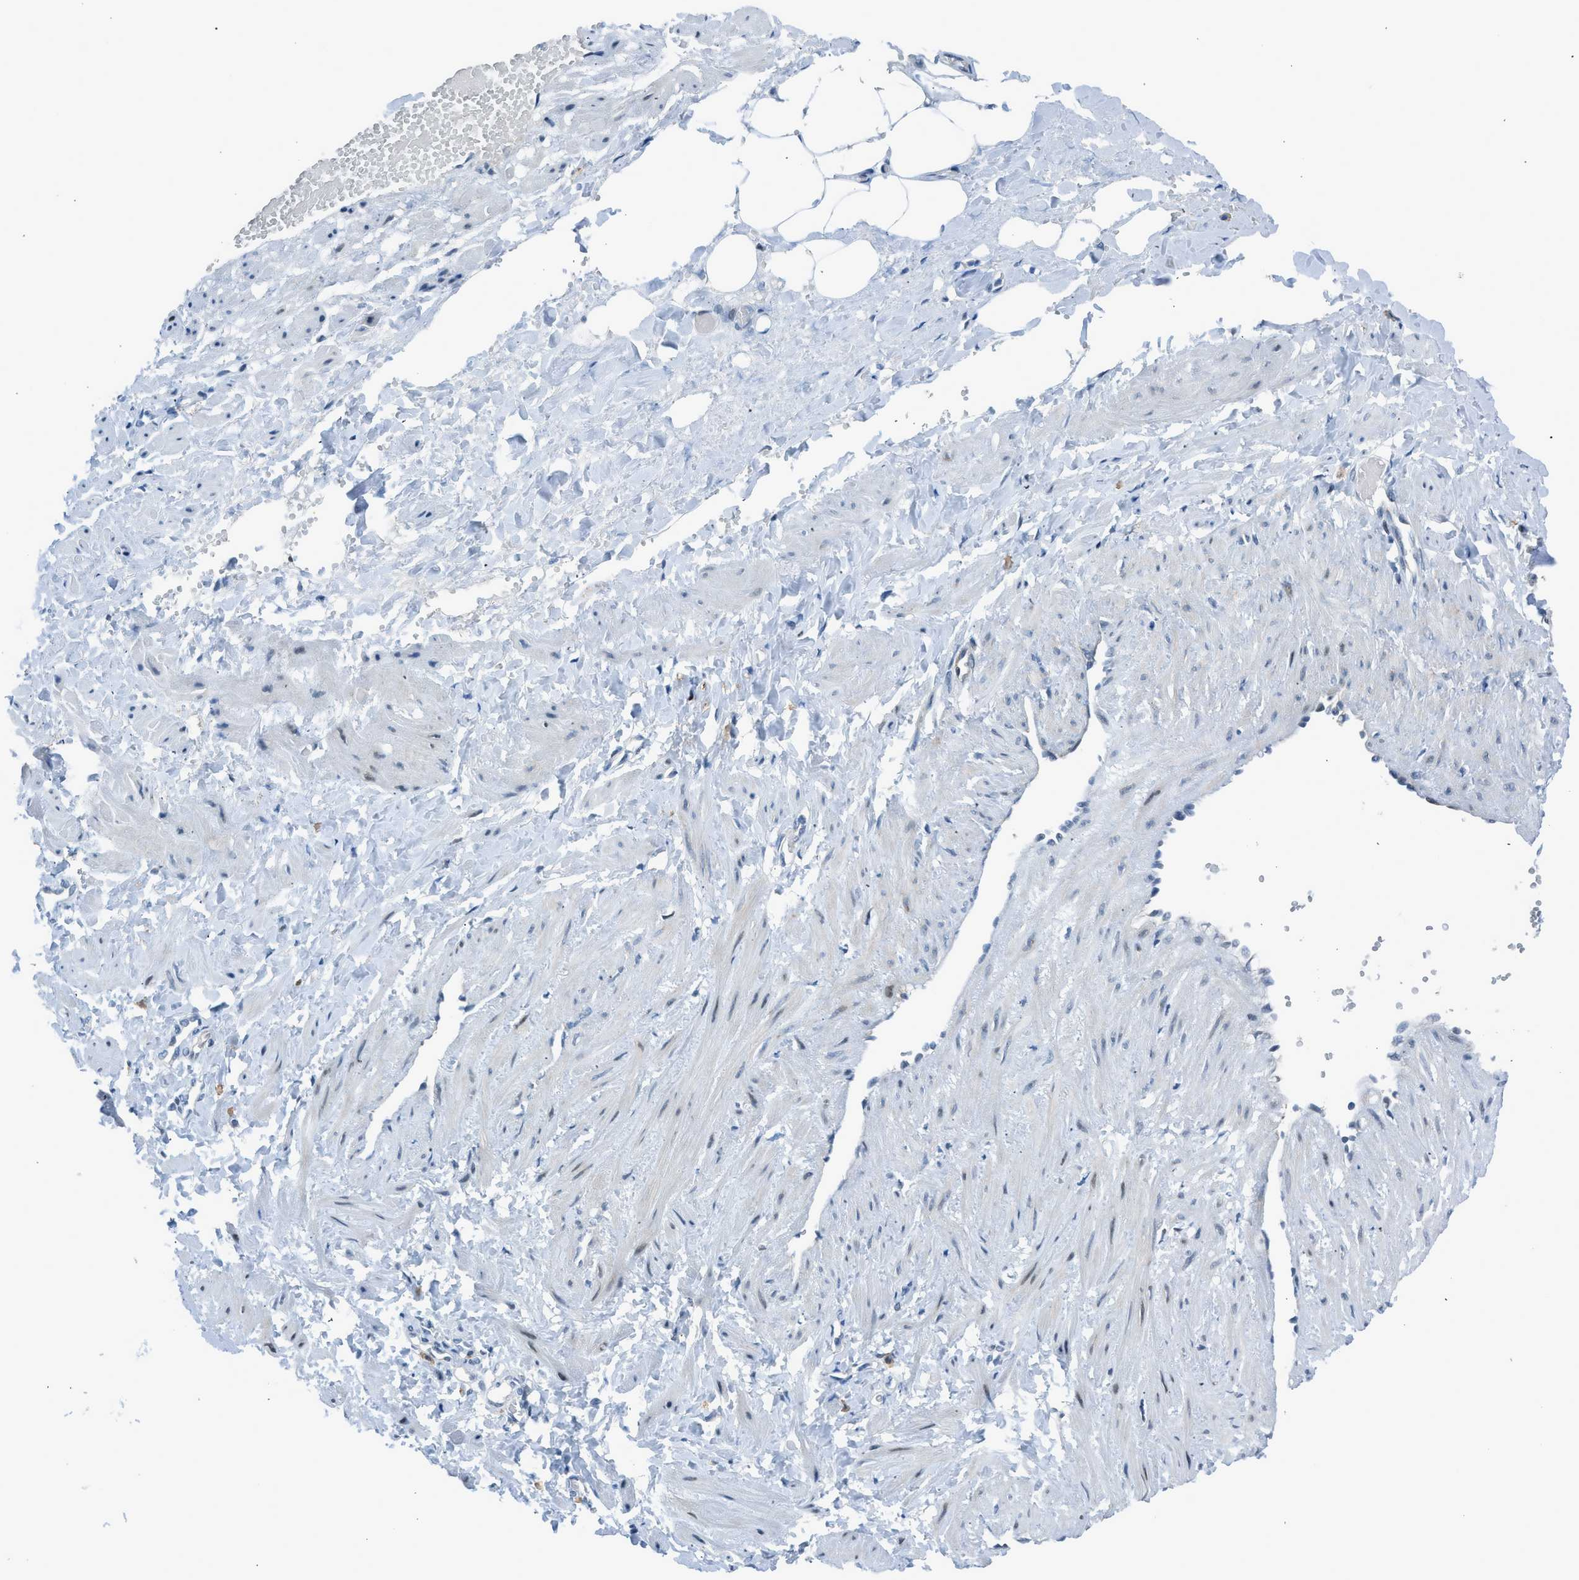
{"staining": {"intensity": "negative", "quantity": "none", "location": "none"}, "tissue": "adipose tissue", "cell_type": "Adipocytes", "image_type": "normal", "snomed": [{"axis": "morphology", "description": "Normal tissue, NOS"}, {"axis": "topography", "description": "Soft tissue"}, {"axis": "topography", "description": "Vascular tissue"}], "caption": "The immunohistochemistry image has no significant positivity in adipocytes of adipose tissue. (DAB IHC visualized using brightfield microscopy, high magnification).", "gene": "RNF41", "patient": {"sex": "female", "age": 35}}